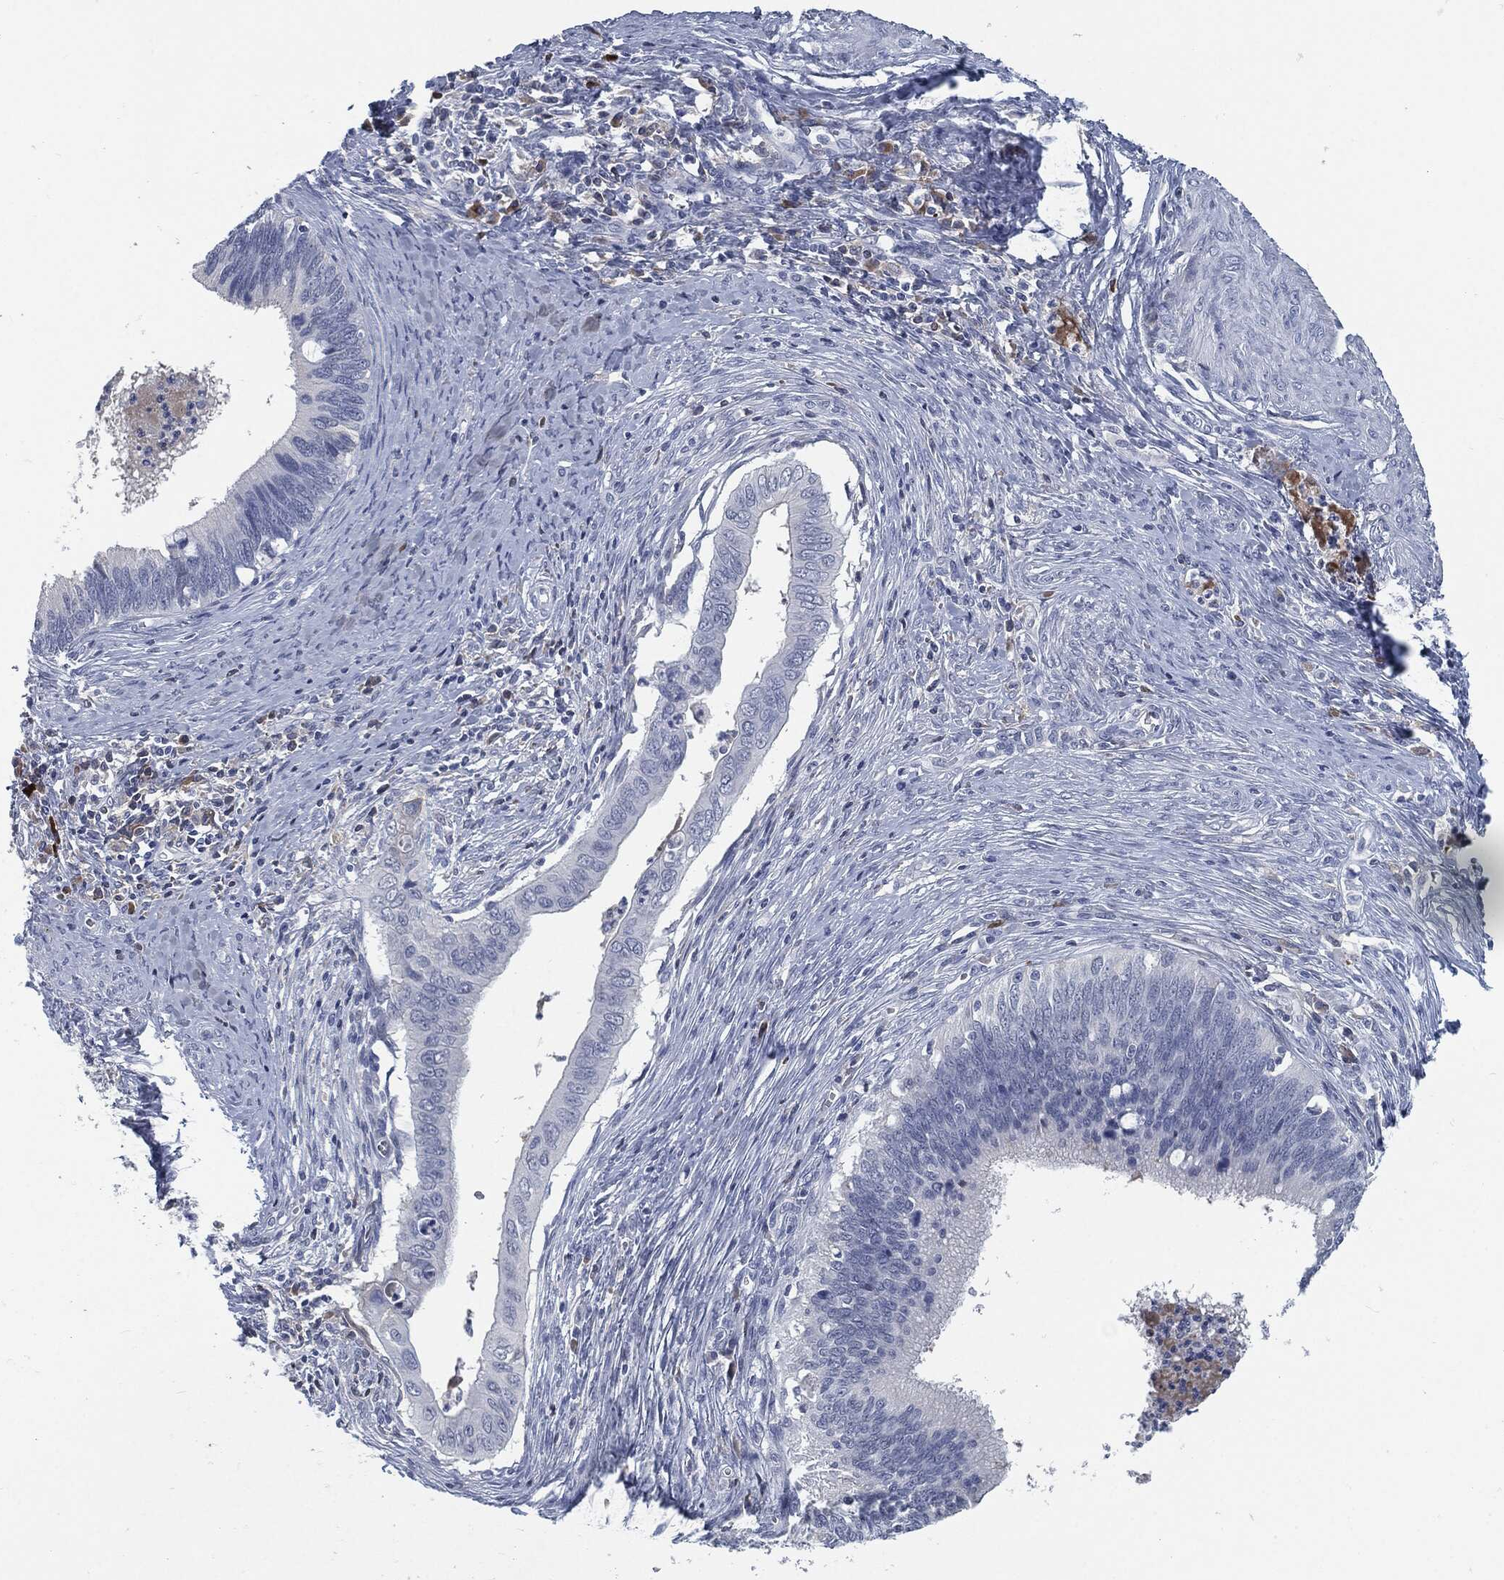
{"staining": {"intensity": "negative", "quantity": "none", "location": "none"}, "tissue": "cervical cancer", "cell_type": "Tumor cells", "image_type": "cancer", "snomed": [{"axis": "morphology", "description": "Adenocarcinoma, NOS"}, {"axis": "topography", "description": "Cervix"}], "caption": "The IHC photomicrograph has no significant expression in tumor cells of adenocarcinoma (cervical) tissue. The staining was performed using DAB to visualize the protein expression in brown, while the nuclei were stained in blue with hematoxylin (Magnification: 20x).", "gene": "MST1", "patient": {"sex": "female", "age": 42}}